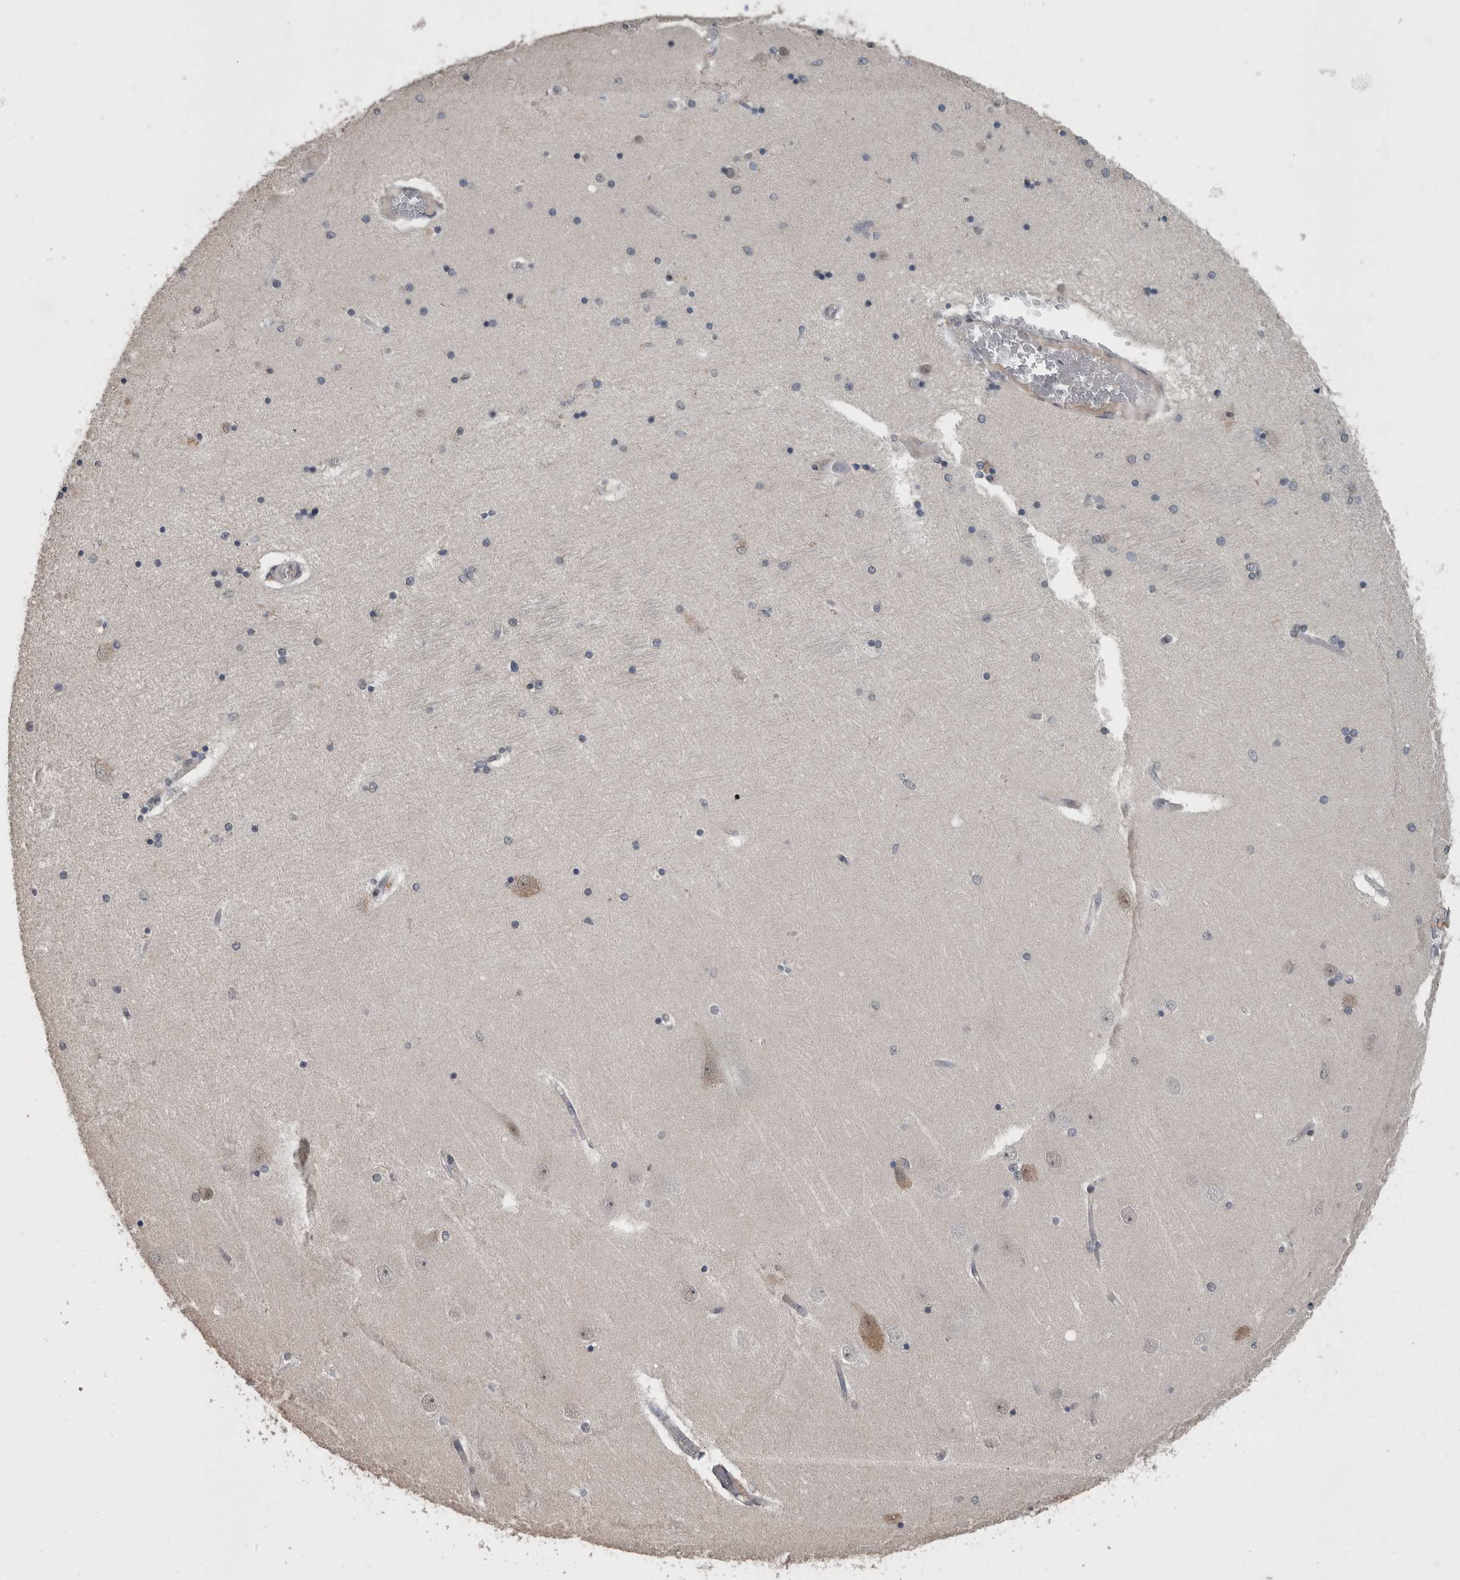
{"staining": {"intensity": "negative", "quantity": "none", "location": "none"}, "tissue": "hippocampus", "cell_type": "Glial cells", "image_type": "normal", "snomed": [{"axis": "morphology", "description": "Normal tissue, NOS"}, {"axis": "topography", "description": "Hippocampus"}], "caption": "This is an immunohistochemistry micrograph of benign human hippocampus. There is no staining in glial cells.", "gene": "ZBTB21", "patient": {"sex": "female", "age": 54}}